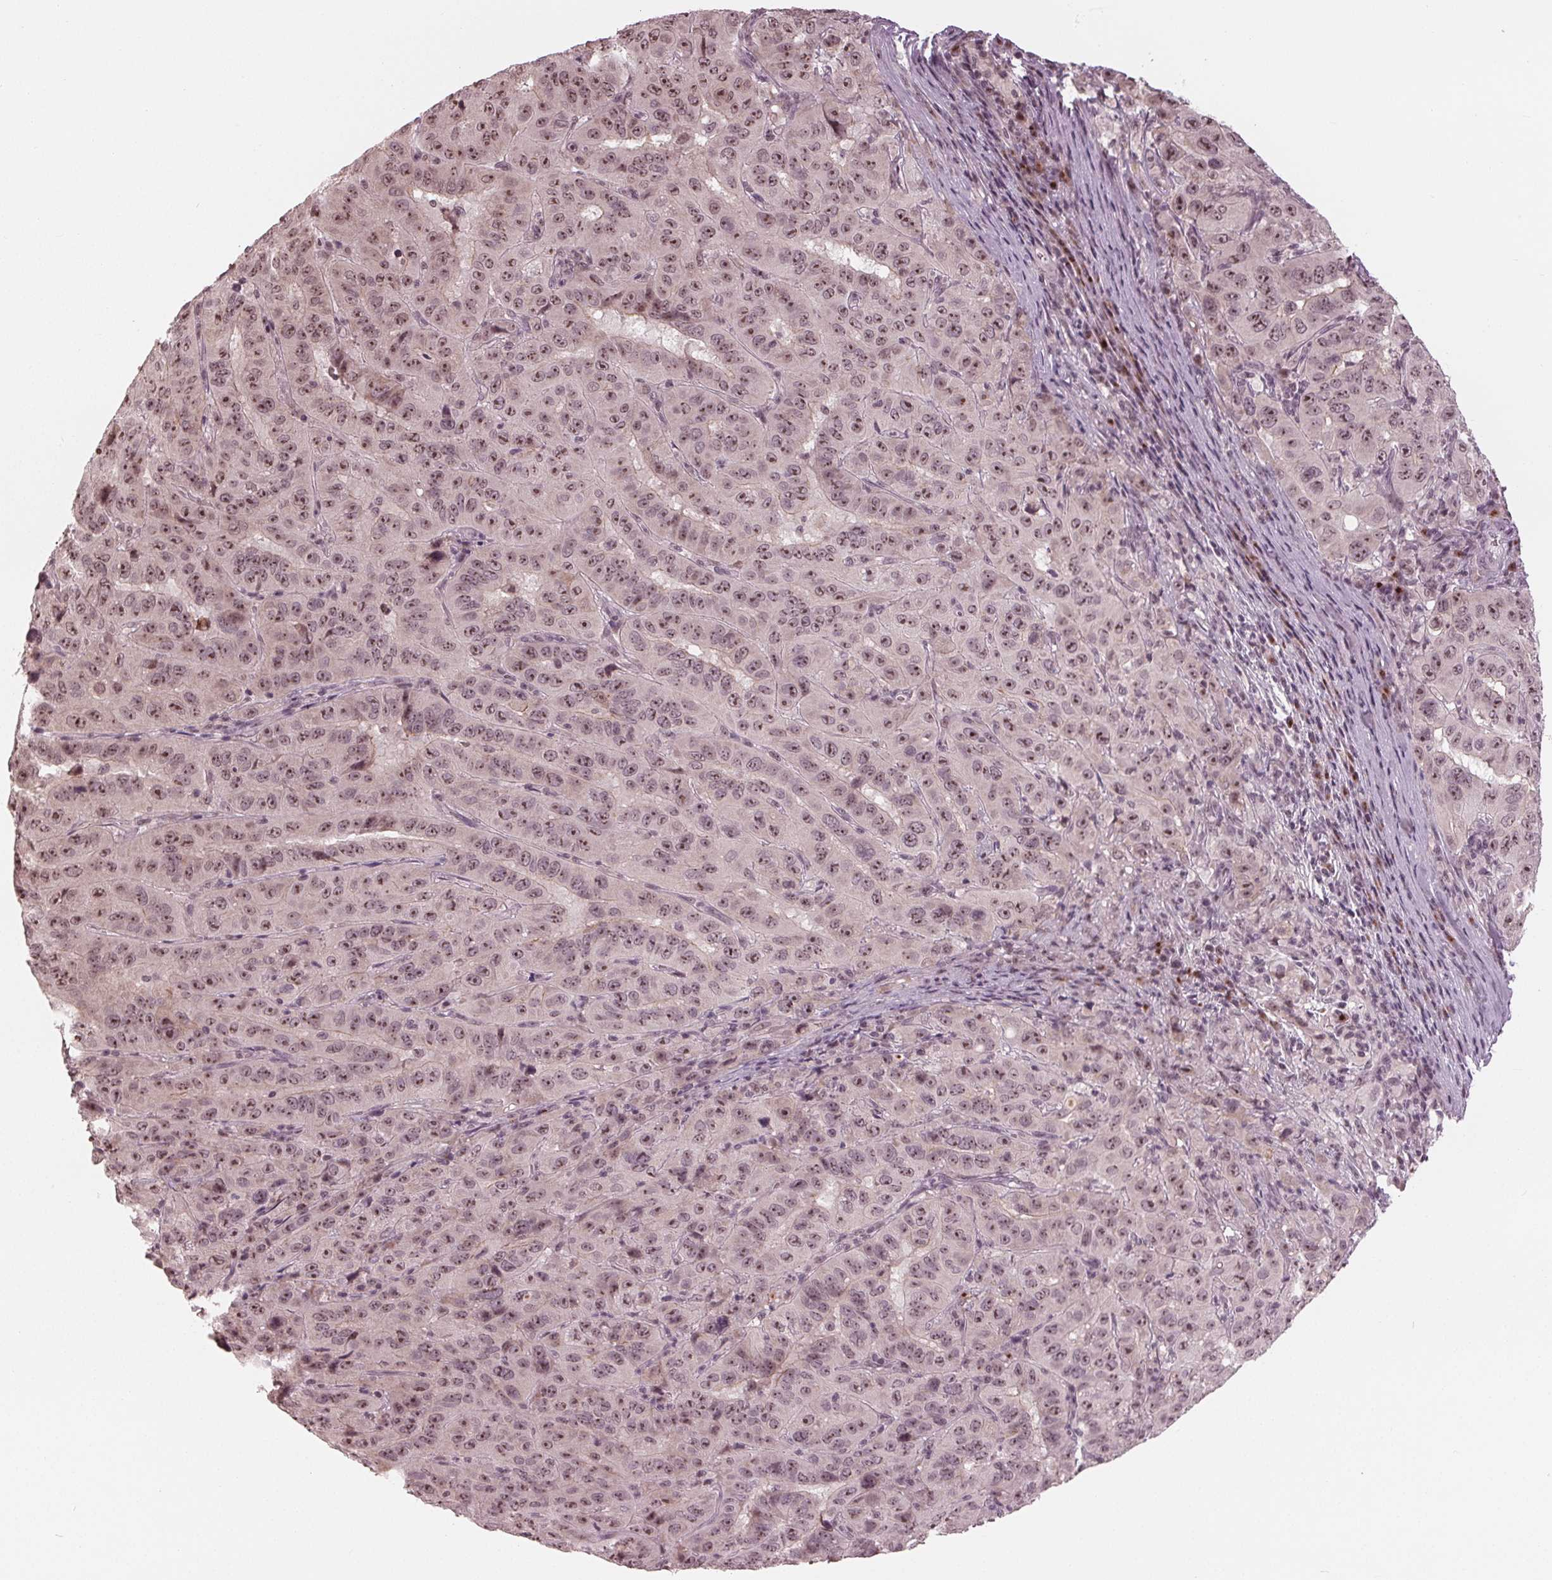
{"staining": {"intensity": "moderate", "quantity": ">75%", "location": "nuclear"}, "tissue": "pancreatic cancer", "cell_type": "Tumor cells", "image_type": "cancer", "snomed": [{"axis": "morphology", "description": "Adenocarcinoma, NOS"}, {"axis": "topography", "description": "Pancreas"}], "caption": "A brown stain shows moderate nuclear staining of a protein in human adenocarcinoma (pancreatic) tumor cells.", "gene": "SLX4", "patient": {"sex": "male", "age": 63}}